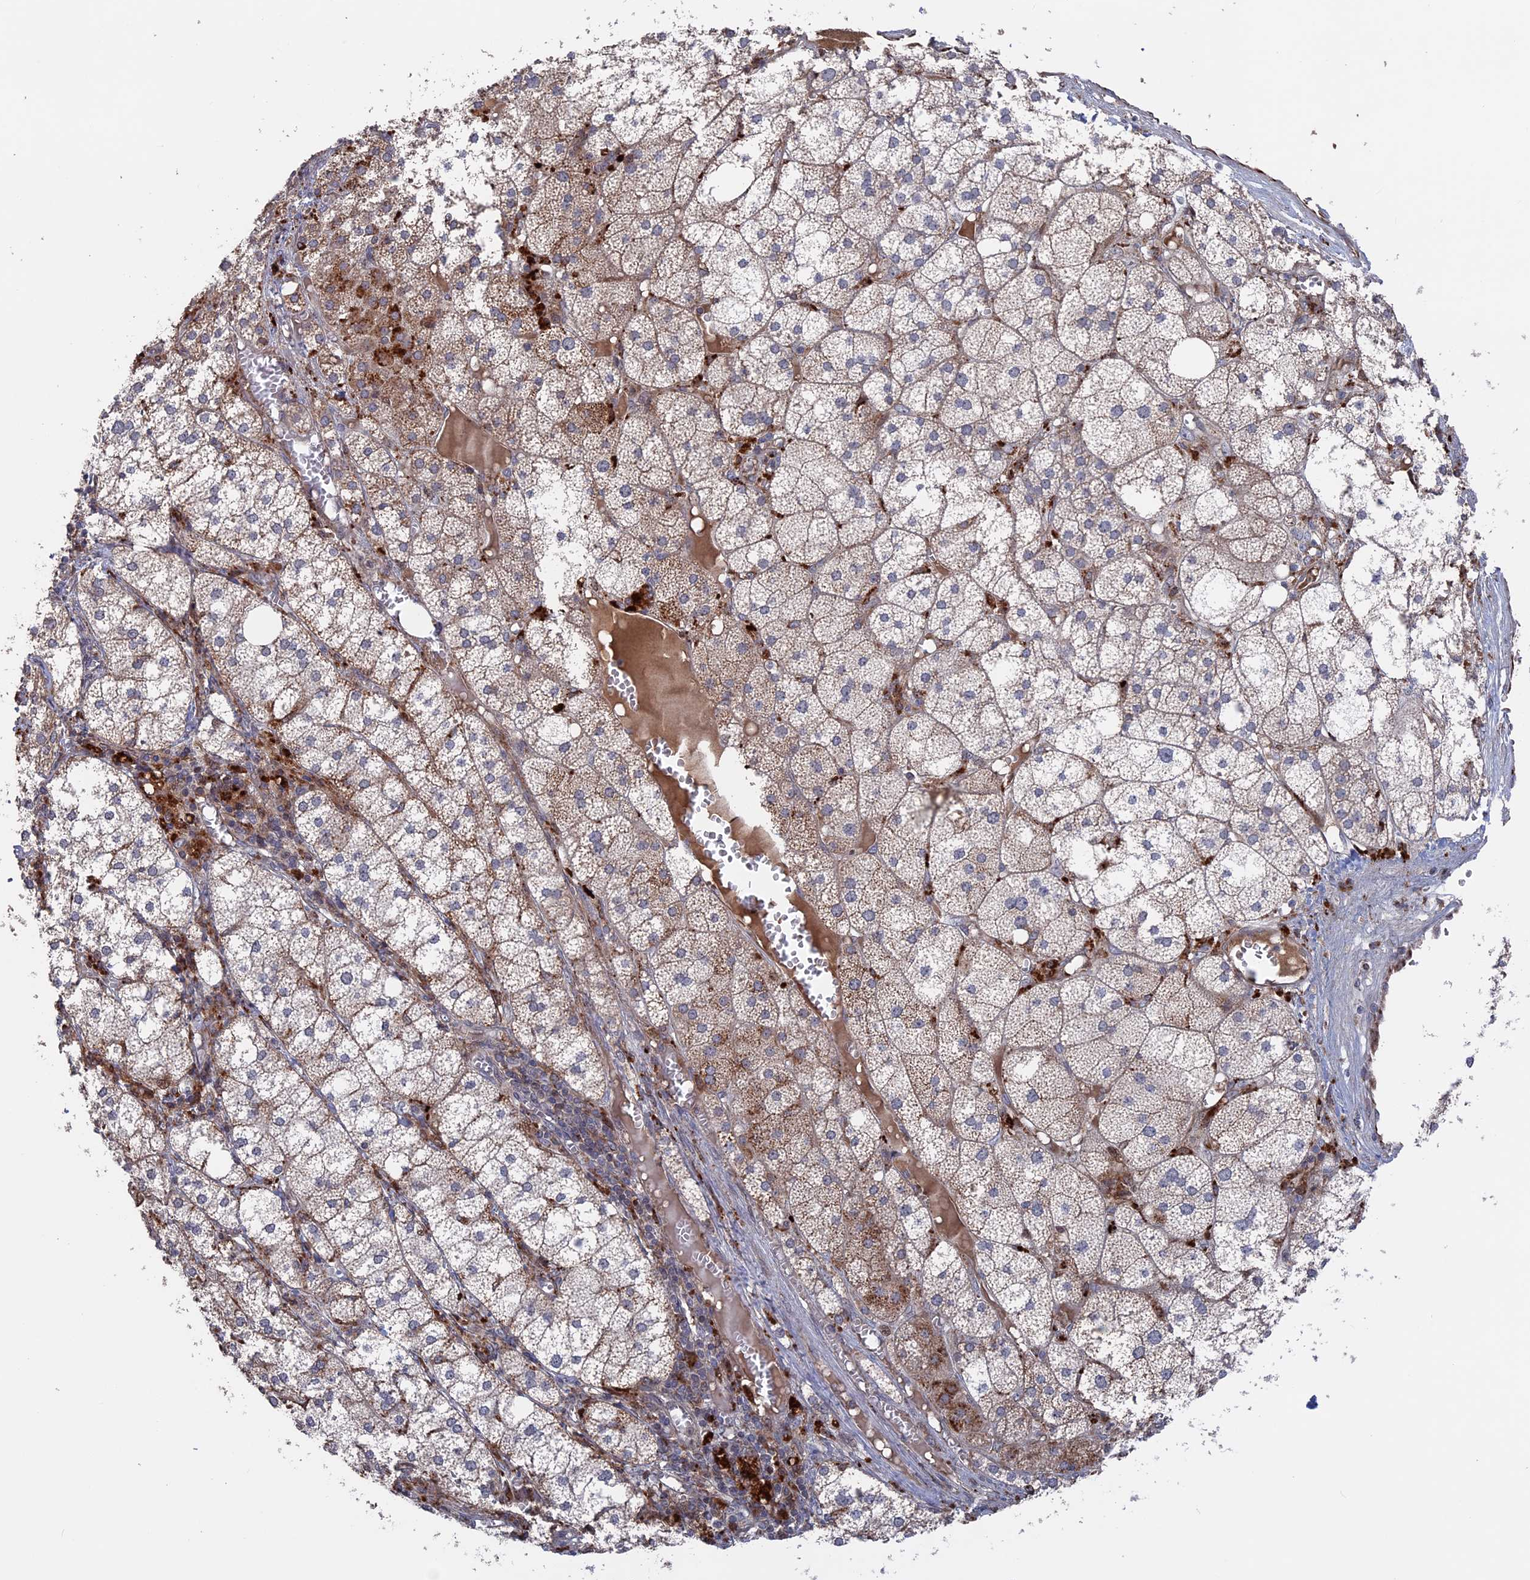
{"staining": {"intensity": "moderate", "quantity": "25%-75%", "location": "cytoplasmic/membranous,nuclear"}, "tissue": "adrenal gland", "cell_type": "Glandular cells", "image_type": "normal", "snomed": [{"axis": "morphology", "description": "Normal tissue, NOS"}, {"axis": "topography", "description": "Adrenal gland"}], "caption": "This histopathology image reveals IHC staining of unremarkable human adrenal gland, with medium moderate cytoplasmic/membranous,nuclear expression in approximately 25%-75% of glandular cells.", "gene": "PLA2G15", "patient": {"sex": "female", "age": 61}}